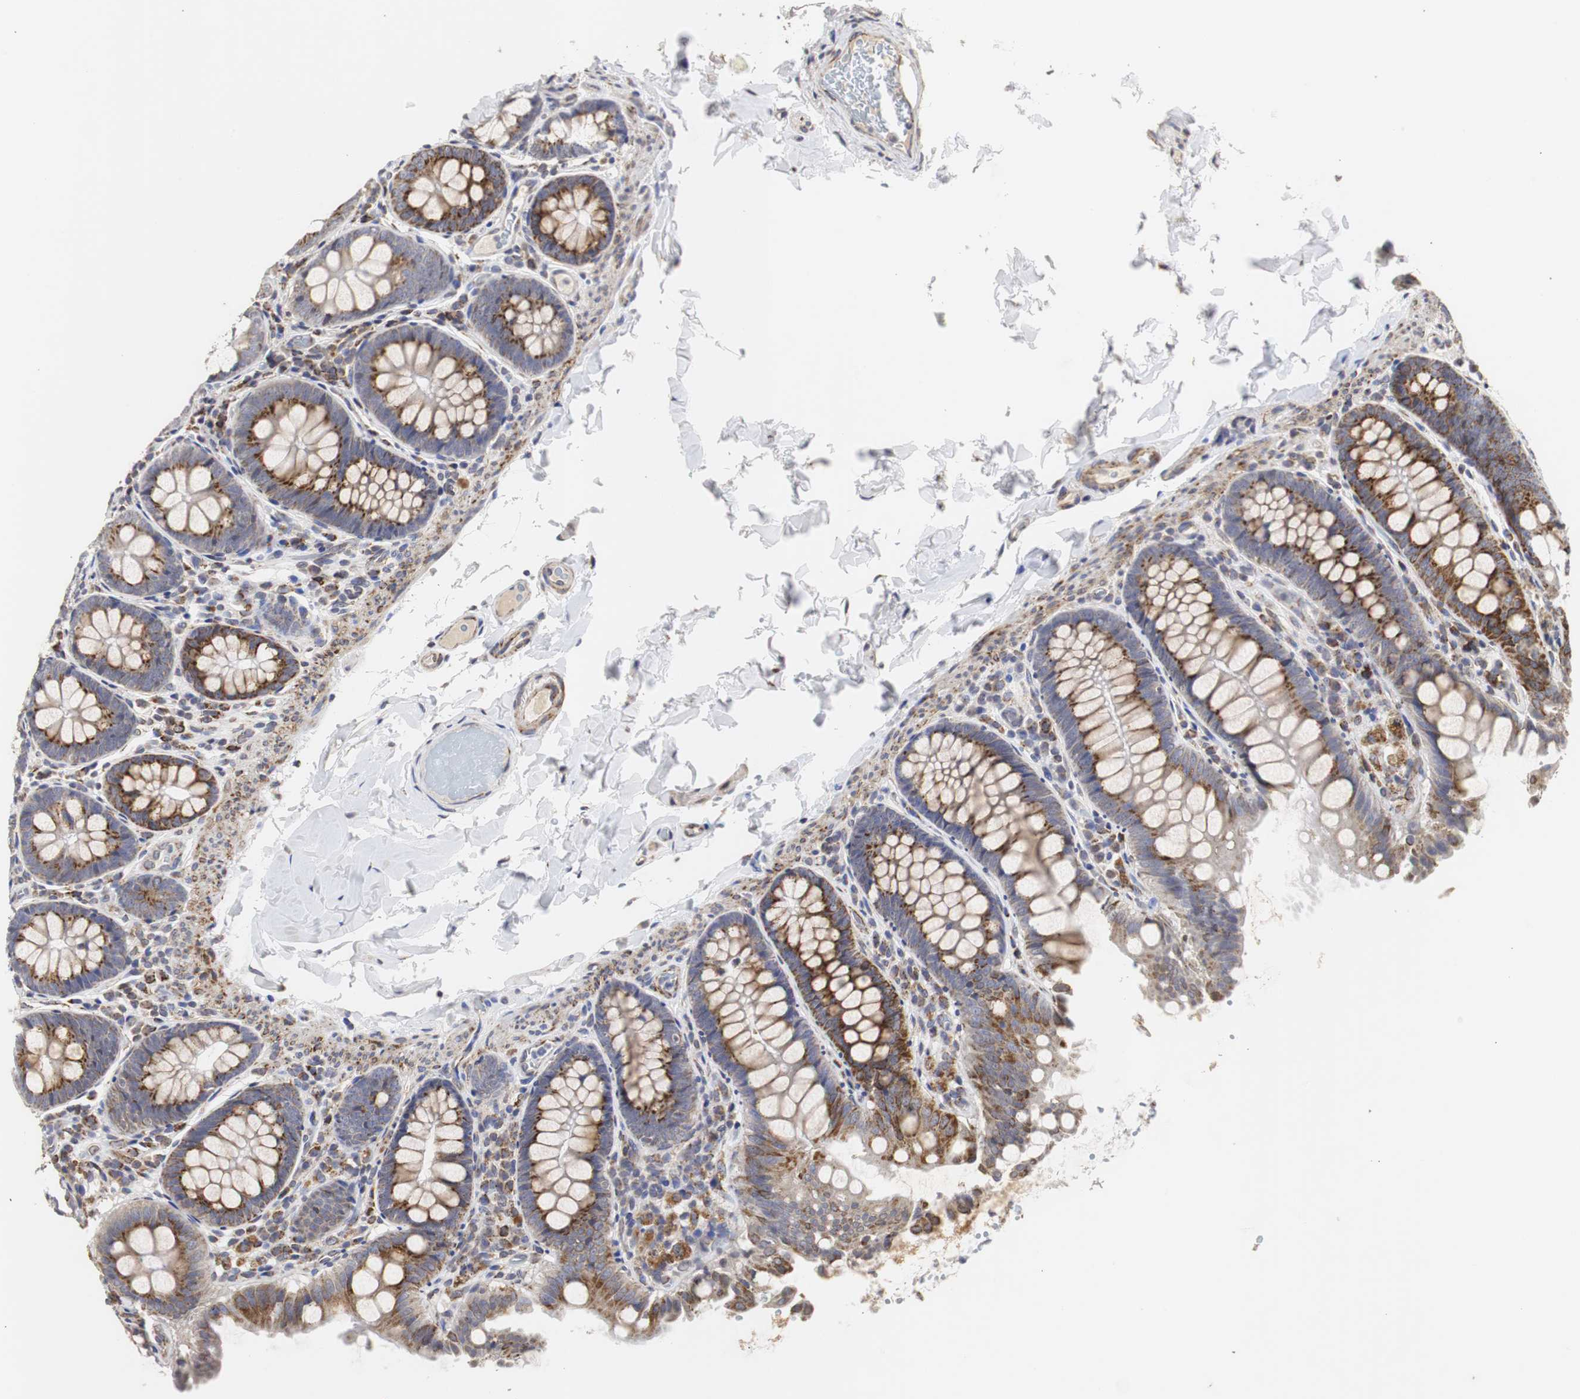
{"staining": {"intensity": "moderate", "quantity": ">75%", "location": "cytoplasmic/membranous"}, "tissue": "colon", "cell_type": "Endothelial cells", "image_type": "normal", "snomed": [{"axis": "morphology", "description": "Normal tissue, NOS"}, {"axis": "topography", "description": "Colon"}], "caption": "Unremarkable colon shows moderate cytoplasmic/membranous expression in about >75% of endothelial cells, visualized by immunohistochemistry.", "gene": "HSD17B10", "patient": {"sex": "female", "age": 61}}